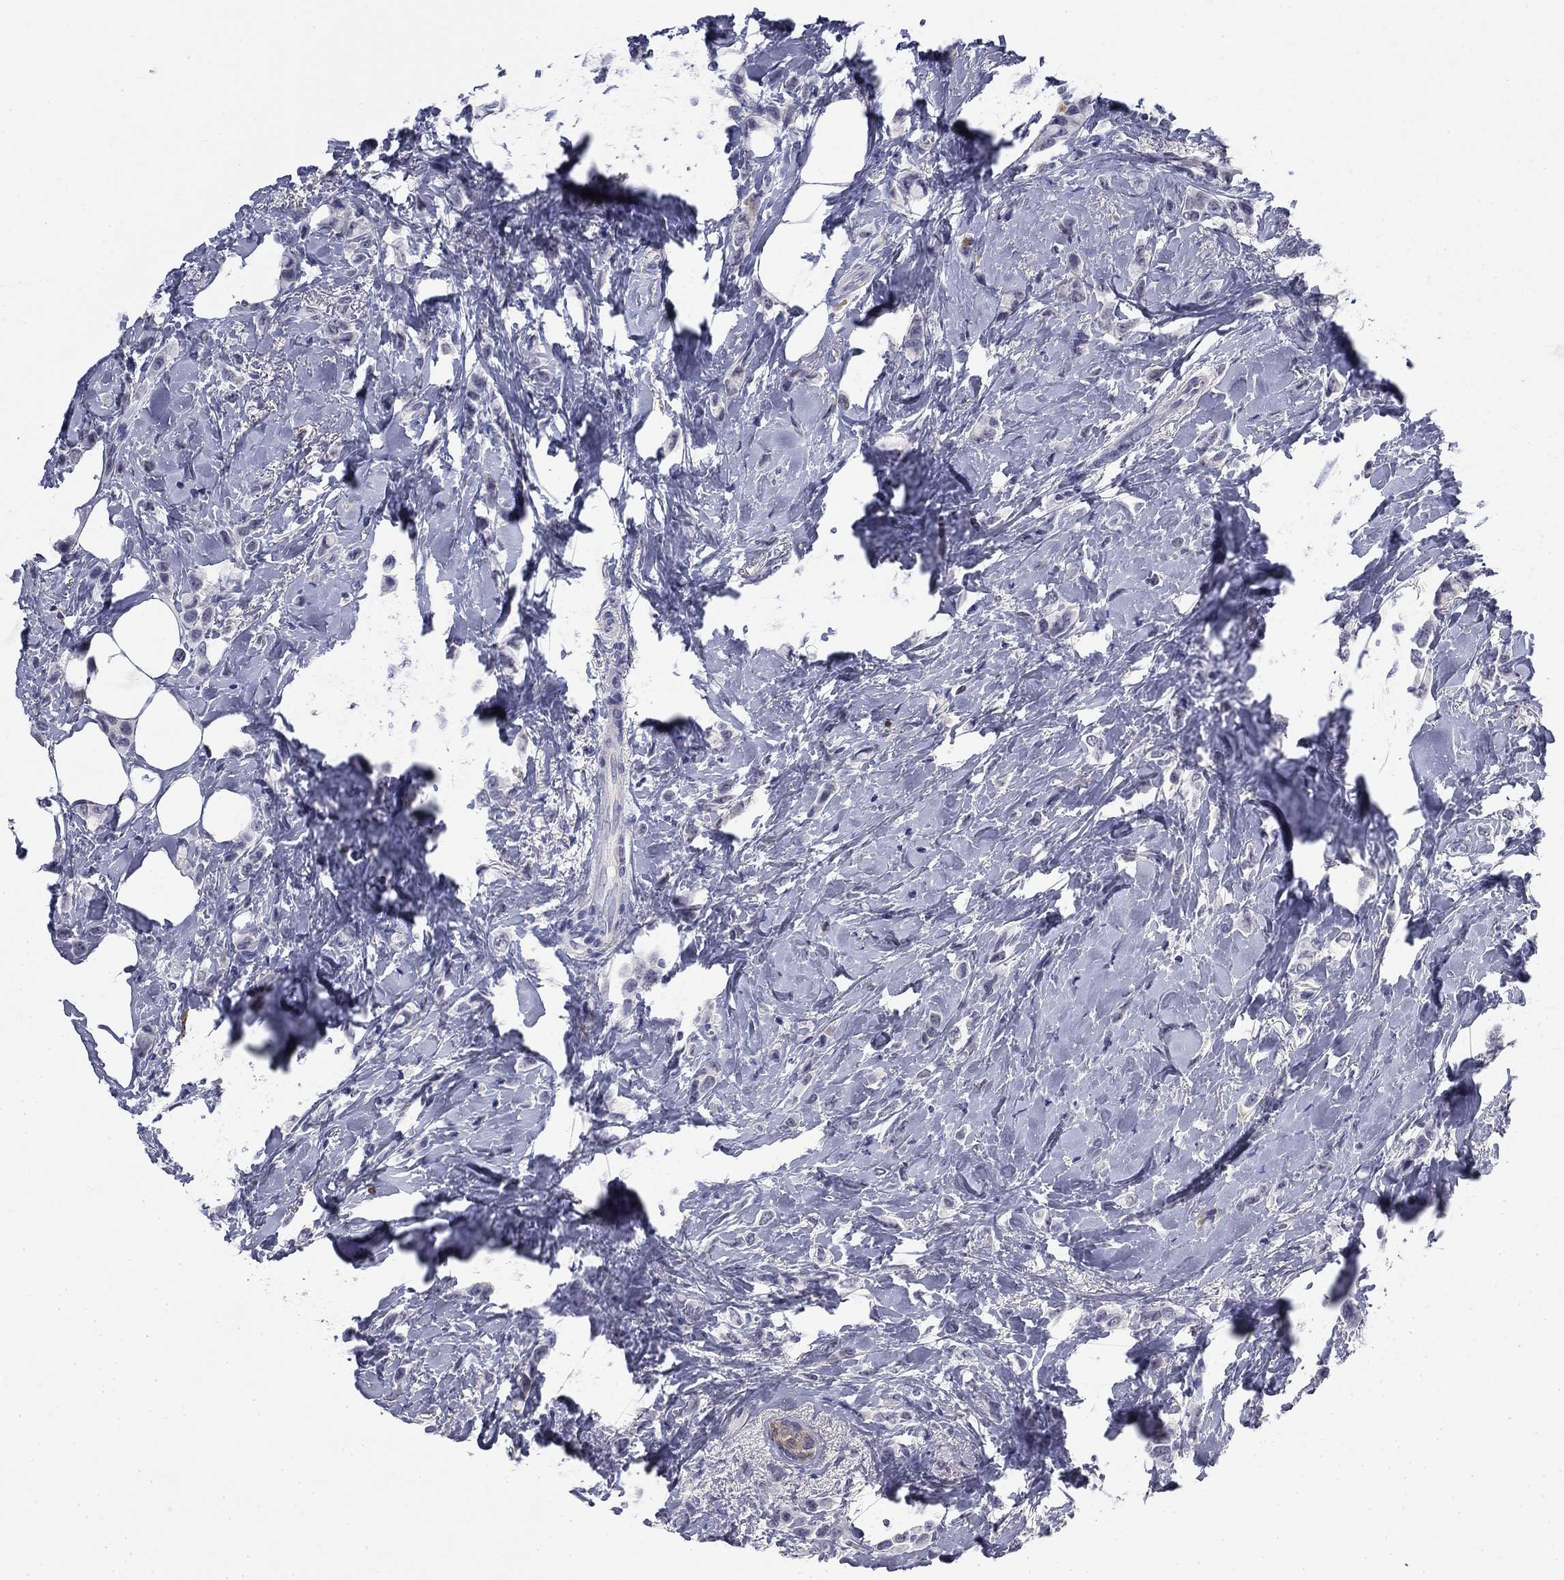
{"staining": {"intensity": "negative", "quantity": "none", "location": "none"}, "tissue": "breast cancer", "cell_type": "Tumor cells", "image_type": "cancer", "snomed": [{"axis": "morphology", "description": "Lobular carcinoma"}, {"axis": "topography", "description": "Breast"}], "caption": "Immunohistochemistry of human lobular carcinoma (breast) exhibits no staining in tumor cells. The staining is performed using DAB (3,3'-diaminobenzidine) brown chromogen with nuclei counter-stained in using hematoxylin.", "gene": "BCL2L14", "patient": {"sex": "female", "age": 66}}